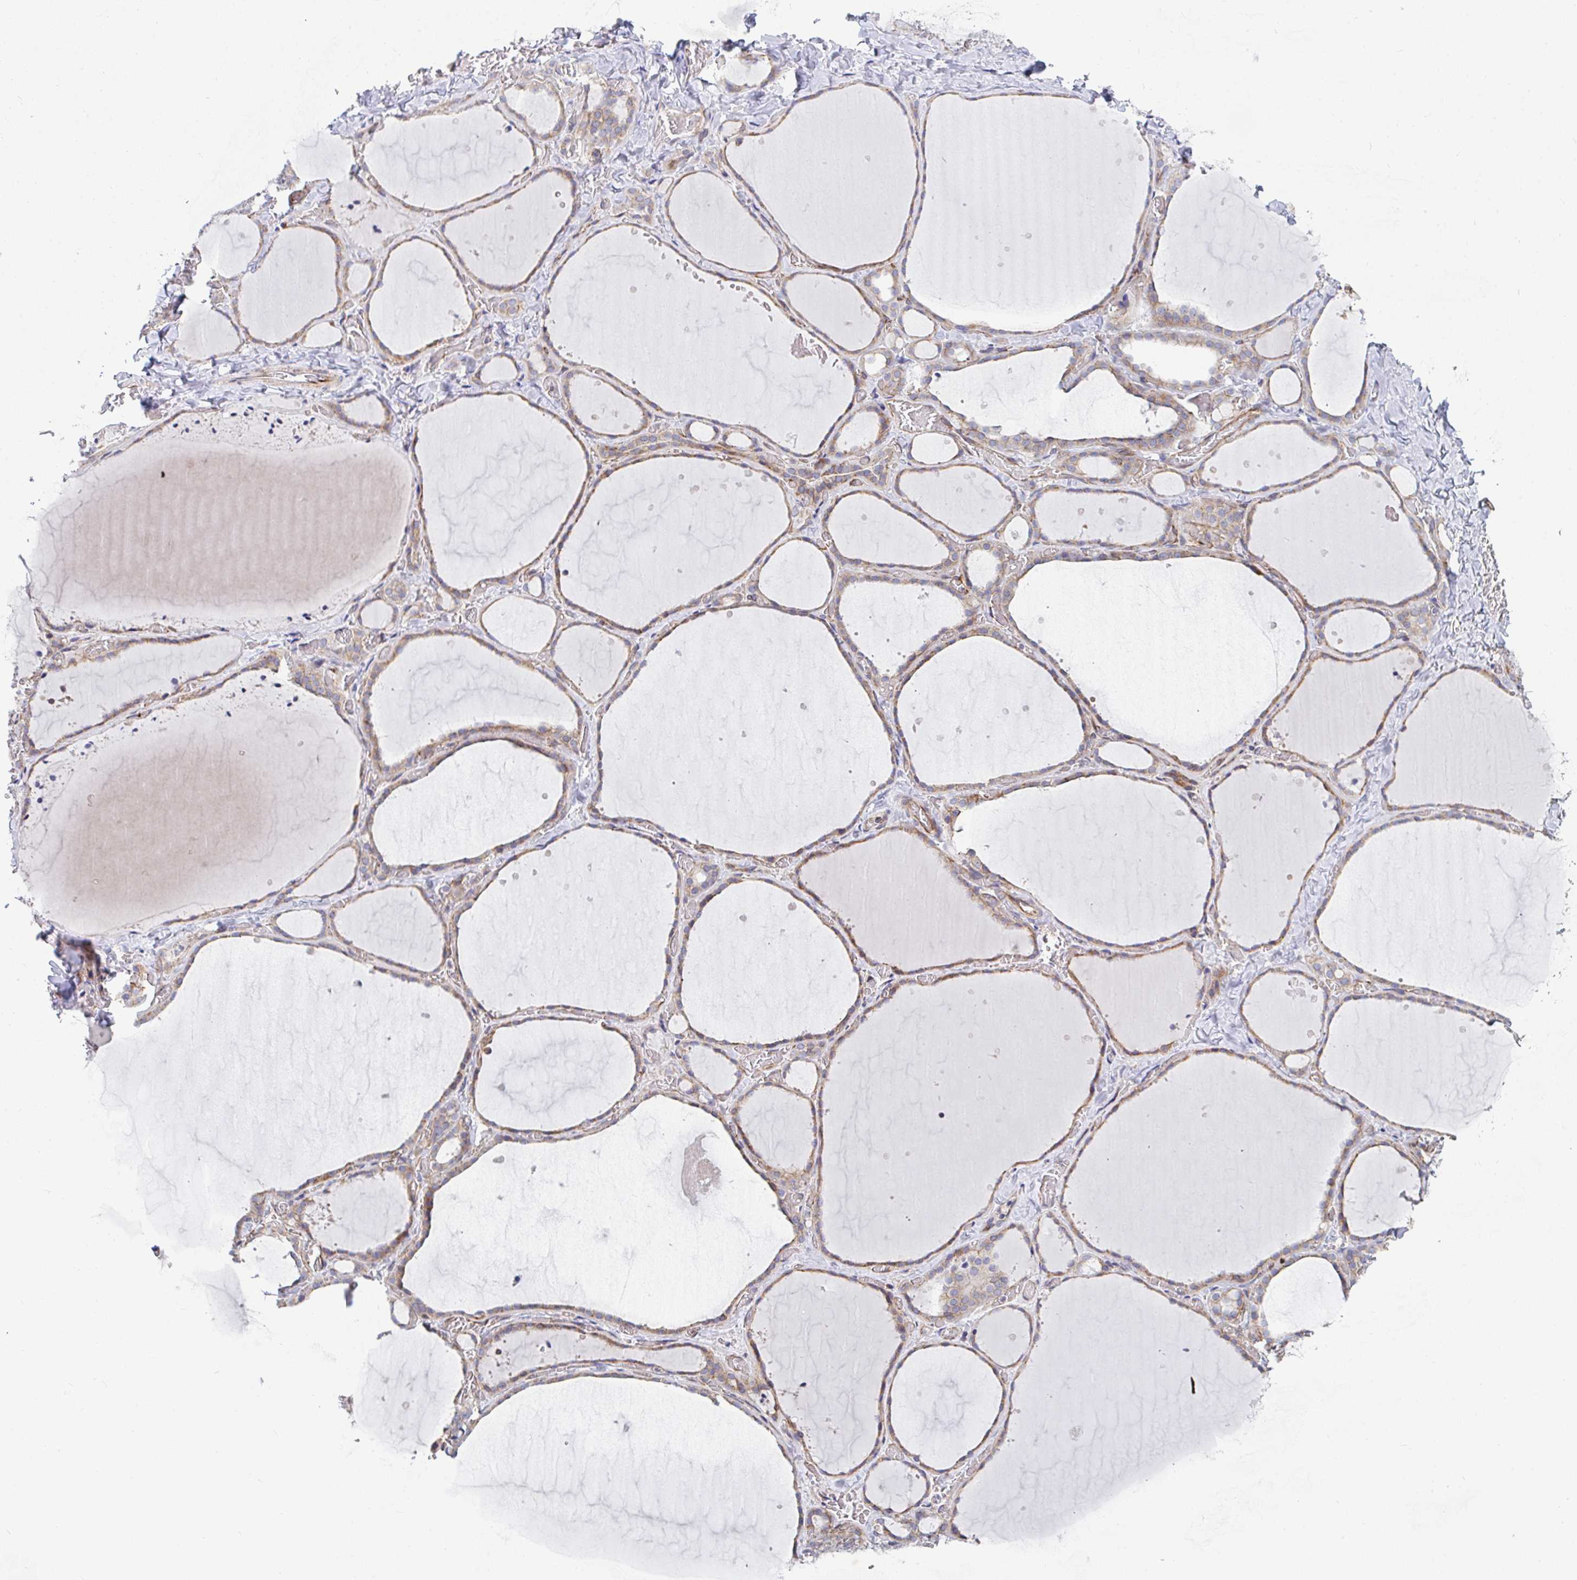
{"staining": {"intensity": "weak", "quantity": ">75%", "location": "cytoplasmic/membranous"}, "tissue": "thyroid gland", "cell_type": "Glandular cells", "image_type": "normal", "snomed": [{"axis": "morphology", "description": "Normal tissue, NOS"}, {"axis": "topography", "description": "Thyroid gland"}], "caption": "High-magnification brightfield microscopy of unremarkable thyroid gland stained with DAB (brown) and counterstained with hematoxylin (blue). glandular cells exhibit weak cytoplasmic/membranous positivity is present in approximately>75% of cells.", "gene": "EIF1AD", "patient": {"sex": "female", "age": 36}}